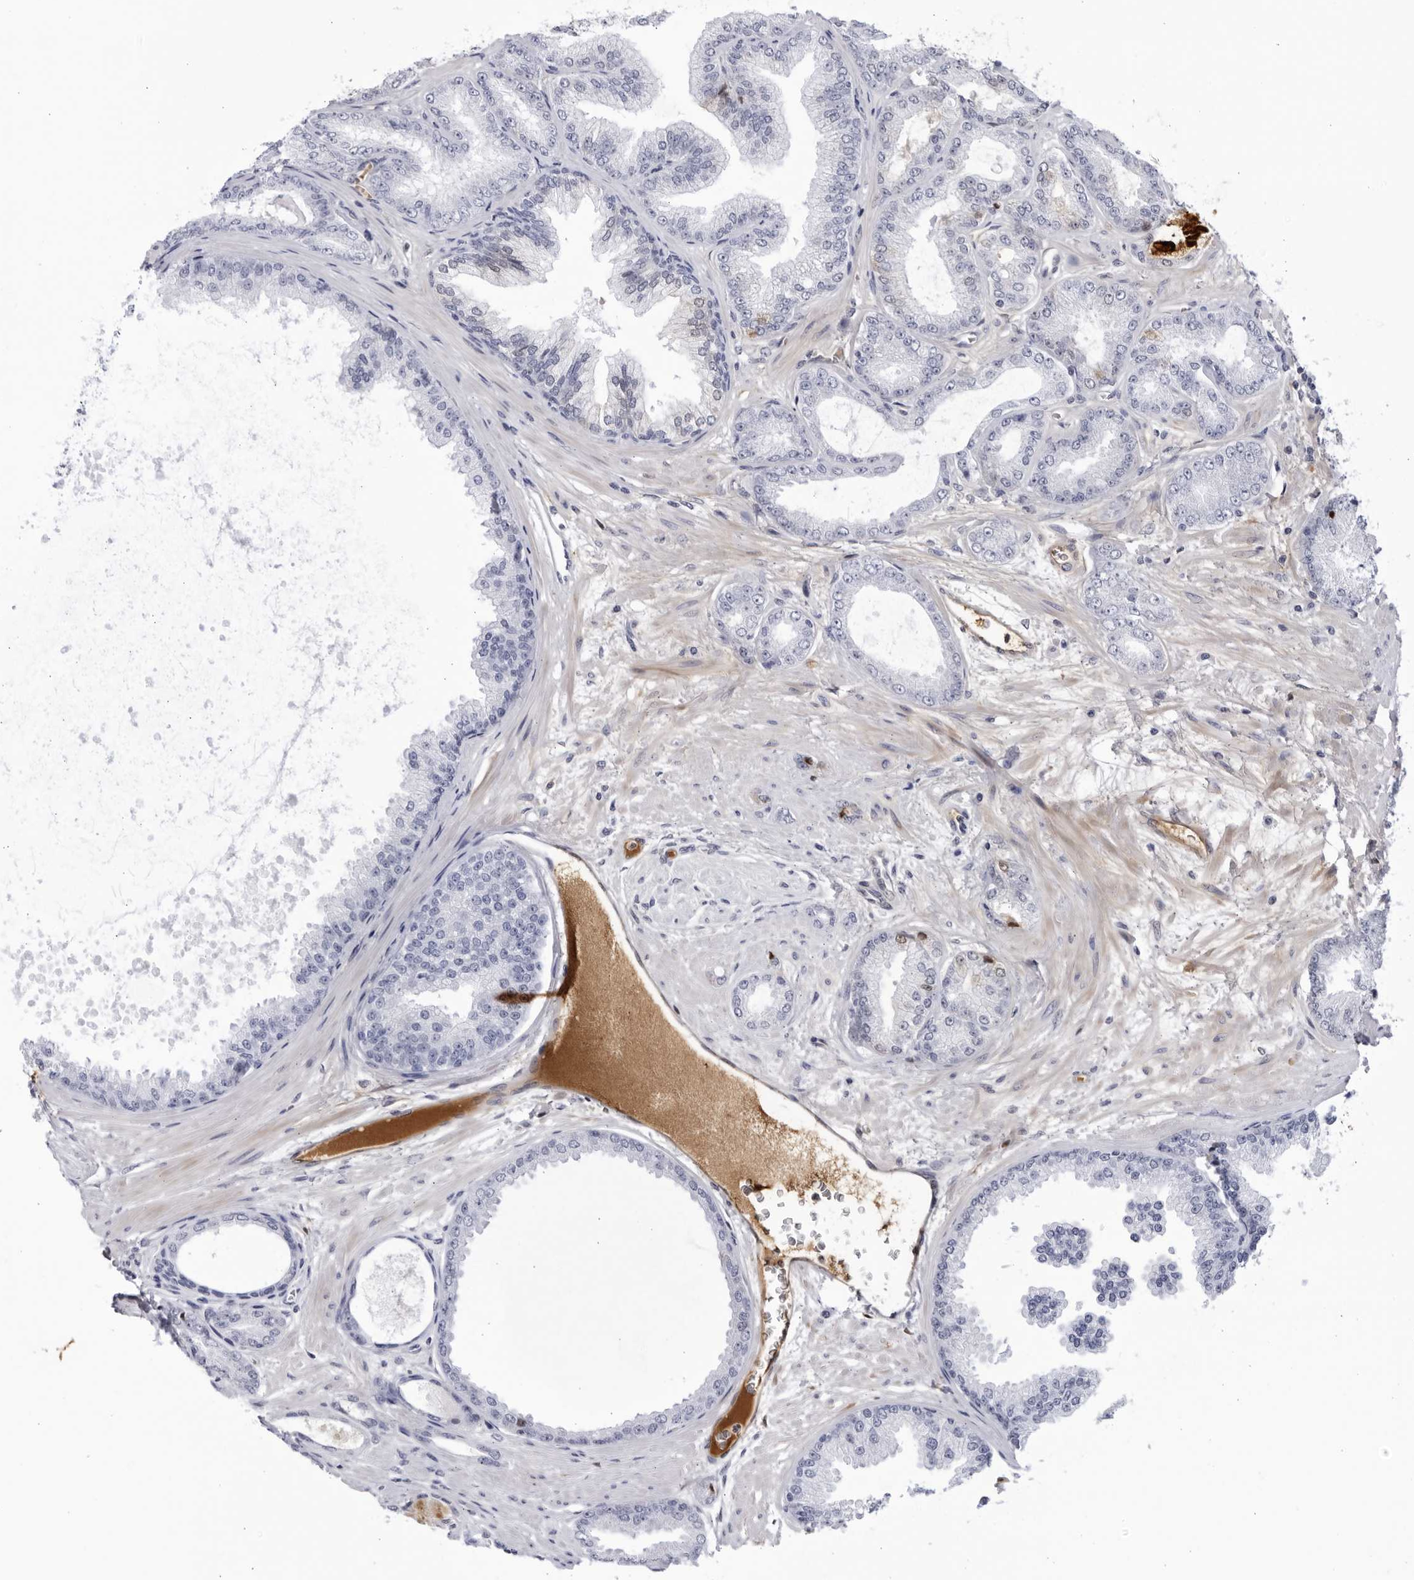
{"staining": {"intensity": "moderate", "quantity": "25%-75%", "location": "cytoplasmic/membranous,nuclear"}, "tissue": "prostate cancer", "cell_type": "Tumor cells", "image_type": "cancer", "snomed": [{"axis": "morphology", "description": "Adenocarcinoma, Low grade"}, {"axis": "topography", "description": "Prostate"}], "caption": "This micrograph shows prostate cancer stained with IHC to label a protein in brown. The cytoplasmic/membranous and nuclear of tumor cells show moderate positivity for the protein. Nuclei are counter-stained blue.", "gene": "CNBD1", "patient": {"sex": "male", "age": 63}}